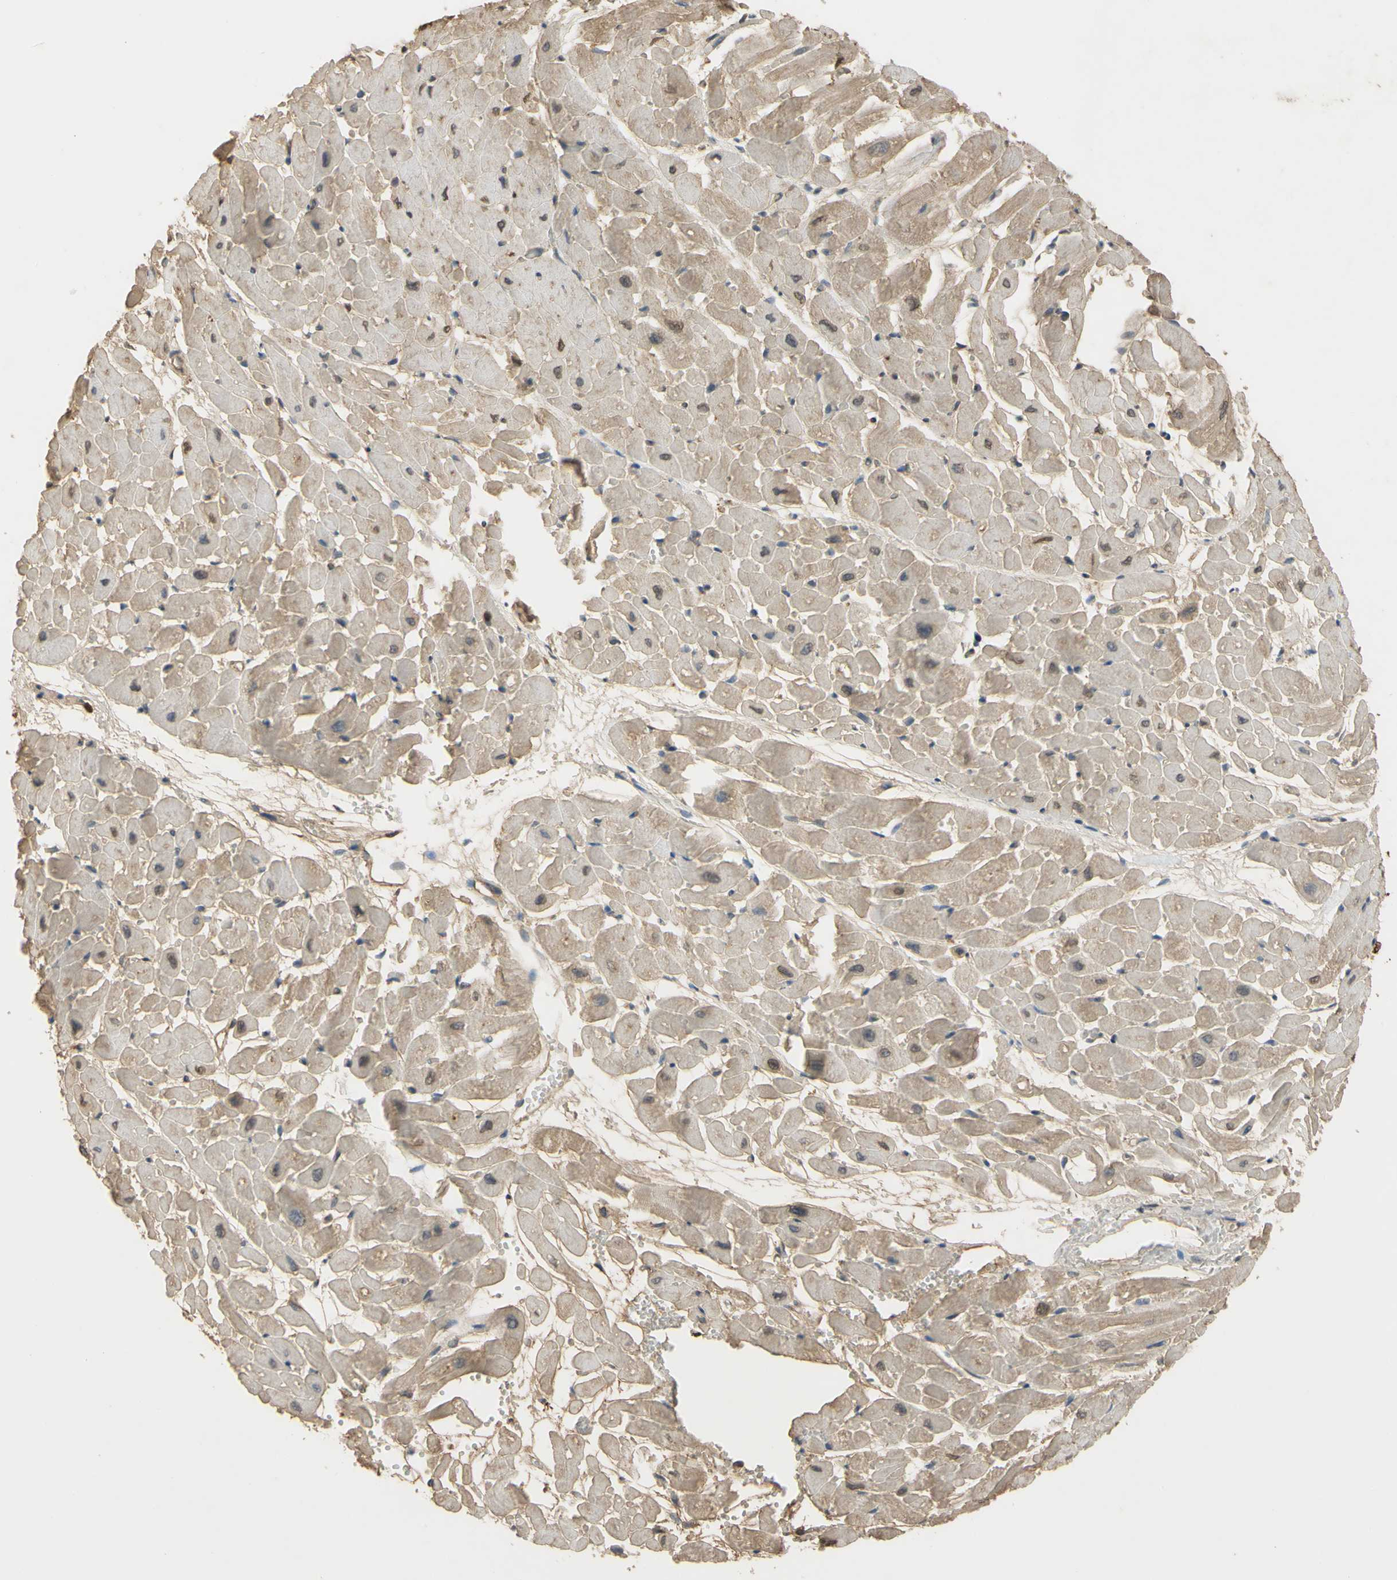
{"staining": {"intensity": "weak", "quantity": ">75%", "location": "cytoplasmic/membranous"}, "tissue": "heart muscle", "cell_type": "Cardiomyocytes", "image_type": "normal", "snomed": [{"axis": "morphology", "description": "Normal tissue, NOS"}, {"axis": "topography", "description": "Heart"}], "caption": "Immunohistochemical staining of benign heart muscle demonstrates weak cytoplasmic/membranous protein positivity in approximately >75% of cardiomyocytes. The staining is performed using DAB brown chromogen to label protein expression. The nuclei are counter-stained blue using hematoxylin.", "gene": "TIMP2", "patient": {"sex": "male", "age": 45}}